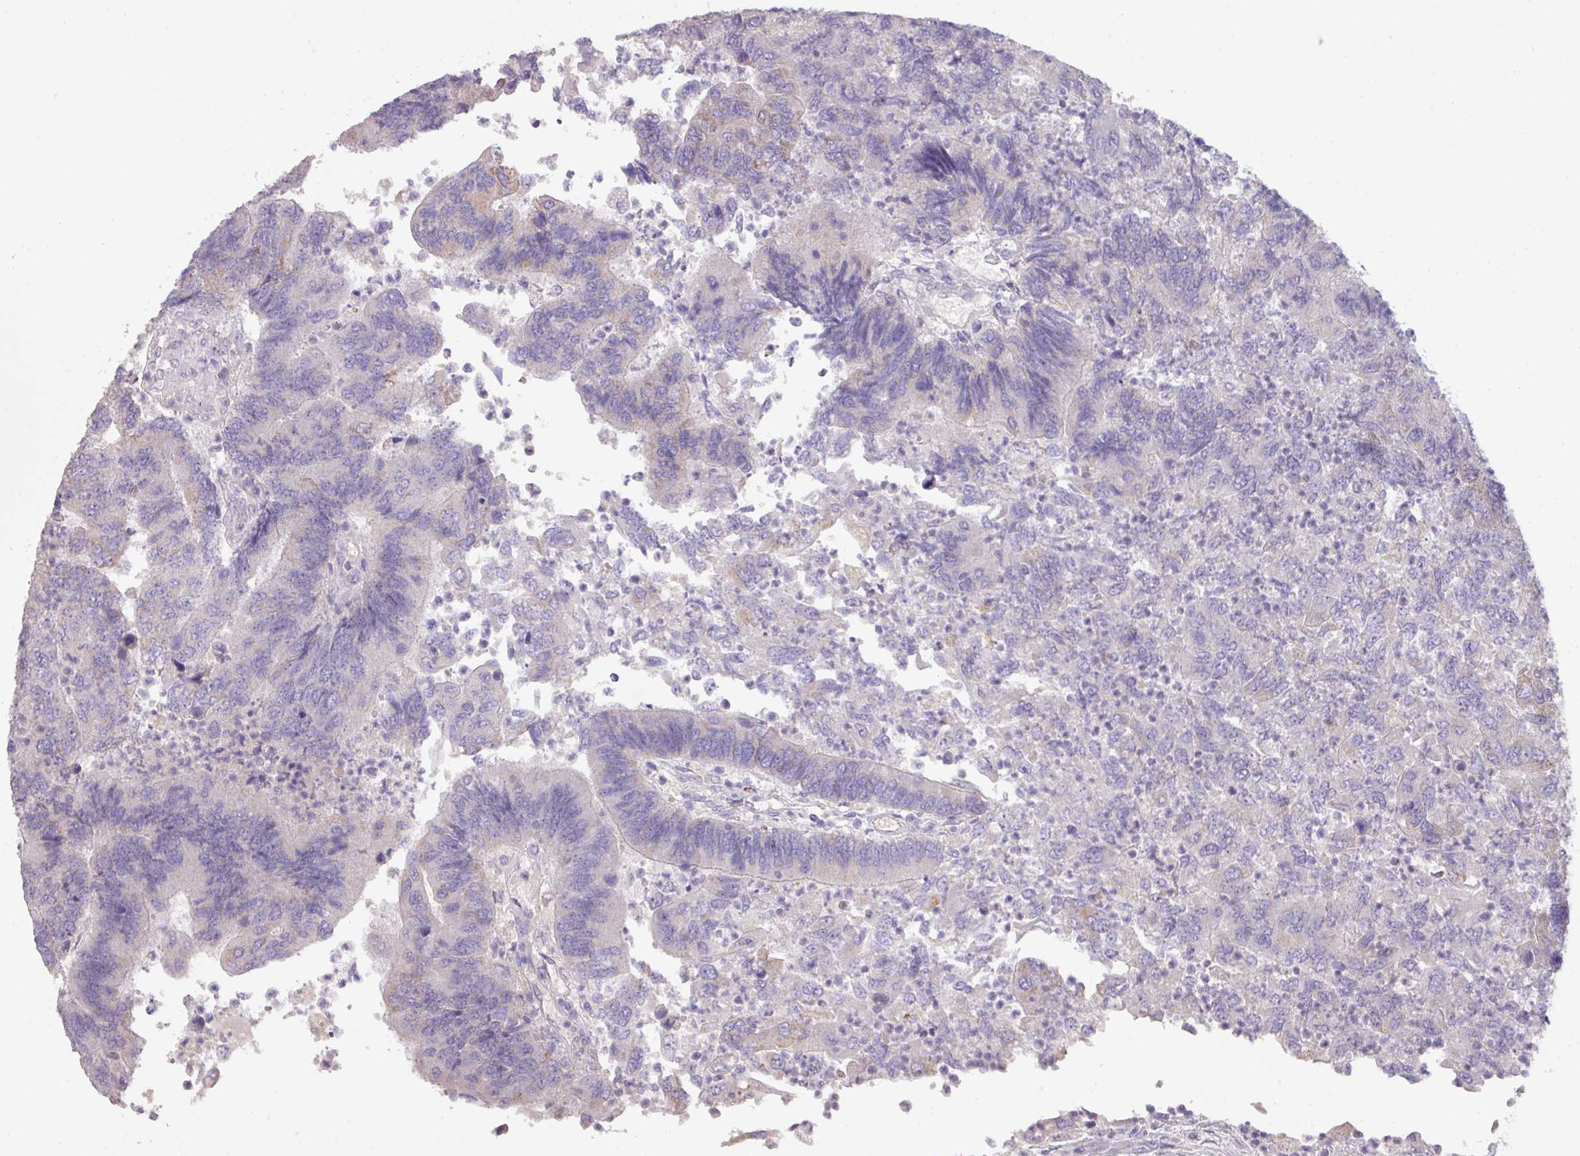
{"staining": {"intensity": "weak", "quantity": "<25%", "location": "cytoplasmic/membranous"}, "tissue": "colorectal cancer", "cell_type": "Tumor cells", "image_type": "cancer", "snomed": [{"axis": "morphology", "description": "Adenocarcinoma, NOS"}, {"axis": "topography", "description": "Colon"}], "caption": "The immunohistochemistry photomicrograph has no significant staining in tumor cells of colorectal cancer tissue.", "gene": "PRADC1", "patient": {"sex": "female", "age": 67}}